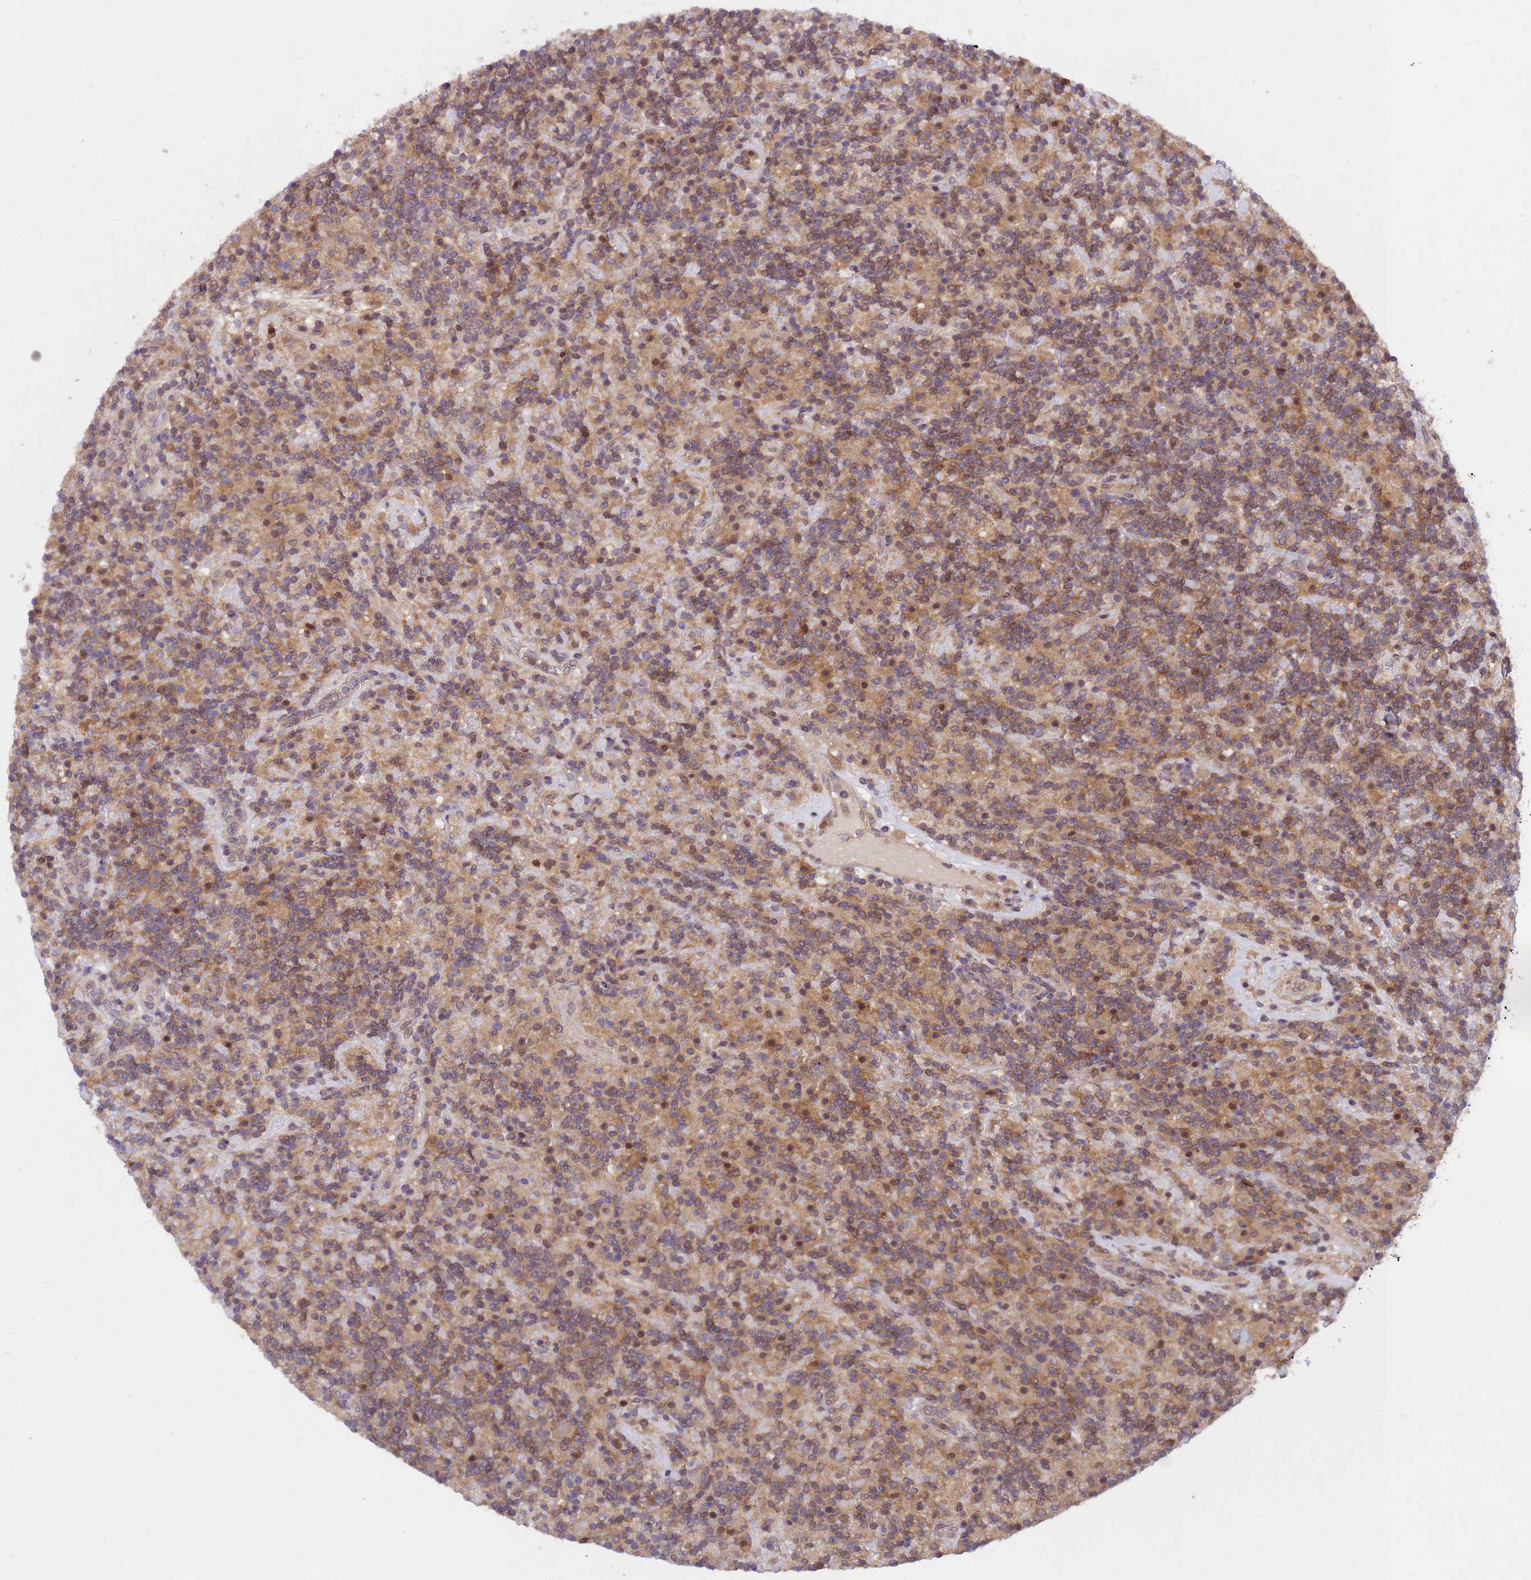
{"staining": {"intensity": "weak", "quantity": "25%-75%", "location": "cytoplasmic/membranous,nuclear"}, "tissue": "lymphoma", "cell_type": "Tumor cells", "image_type": "cancer", "snomed": [{"axis": "morphology", "description": "Hodgkin's disease, NOS"}, {"axis": "topography", "description": "Lymph node"}], "caption": "Lymphoma was stained to show a protein in brown. There is low levels of weak cytoplasmic/membranous and nuclear positivity in approximately 25%-75% of tumor cells.", "gene": "PPP2CB", "patient": {"sex": "male", "age": 70}}